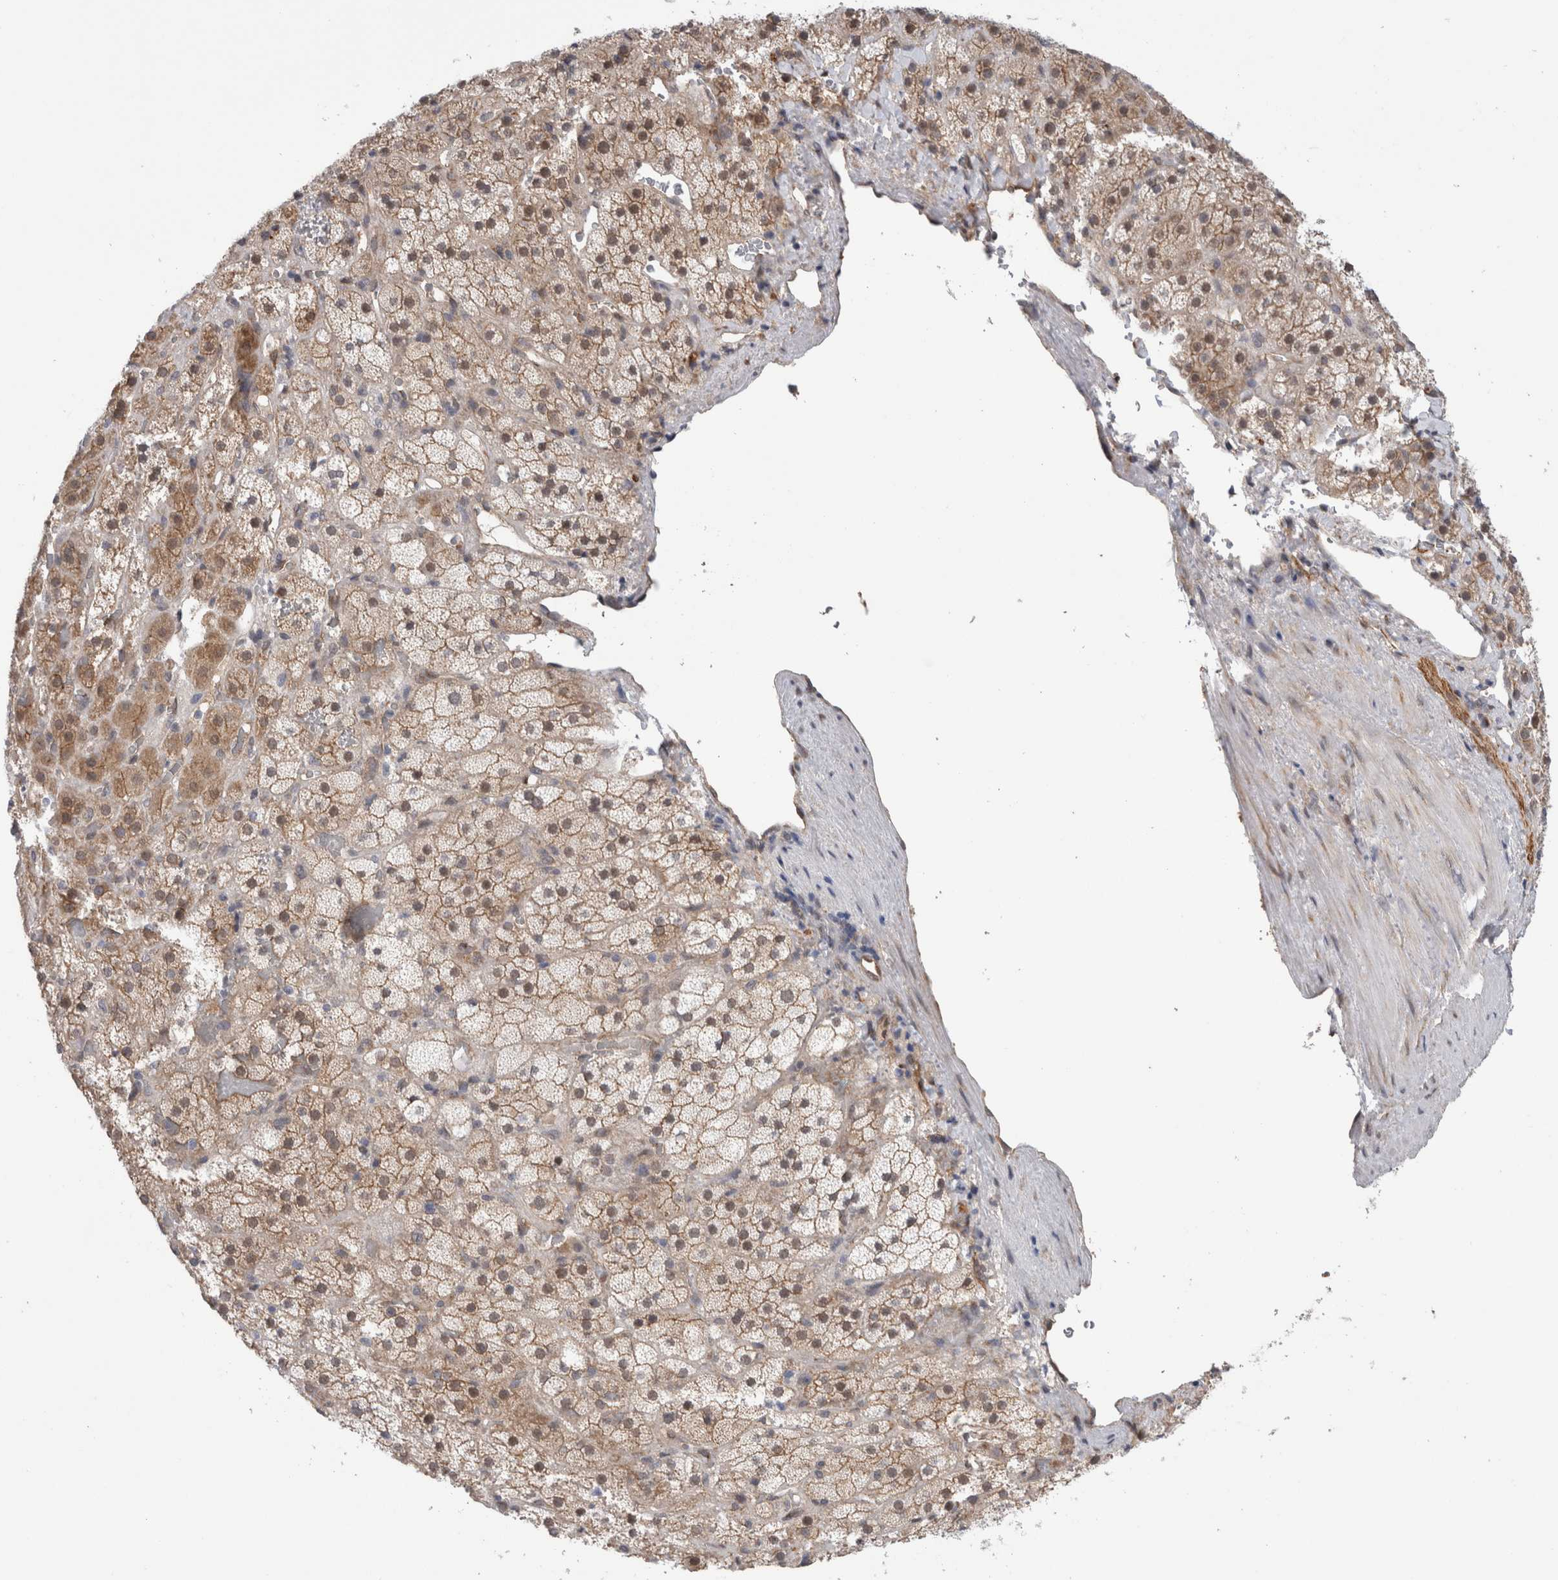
{"staining": {"intensity": "moderate", "quantity": ">75%", "location": "cytoplasmic/membranous,nuclear"}, "tissue": "adrenal gland", "cell_type": "Glandular cells", "image_type": "normal", "snomed": [{"axis": "morphology", "description": "Normal tissue, NOS"}, {"axis": "topography", "description": "Adrenal gland"}], "caption": "High-magnification brightfield microscopy of benign adrenal gland stained with DAB (3,3'-diaminobenzidine) (brown) and counterstained with hematoxylin (blue). glandular cells exhibit moderate cytoplasmic/membranous,nuclear expression is identified in approximately>75% of cells. (Stains: DAB (3,3'-diaminobenzidine) in brown, nuclei in blue, Microscopy: brightfield microscopy at high magnification).", "gene": "TAFA5", "patient": {"sex": "male", "age": 57}}